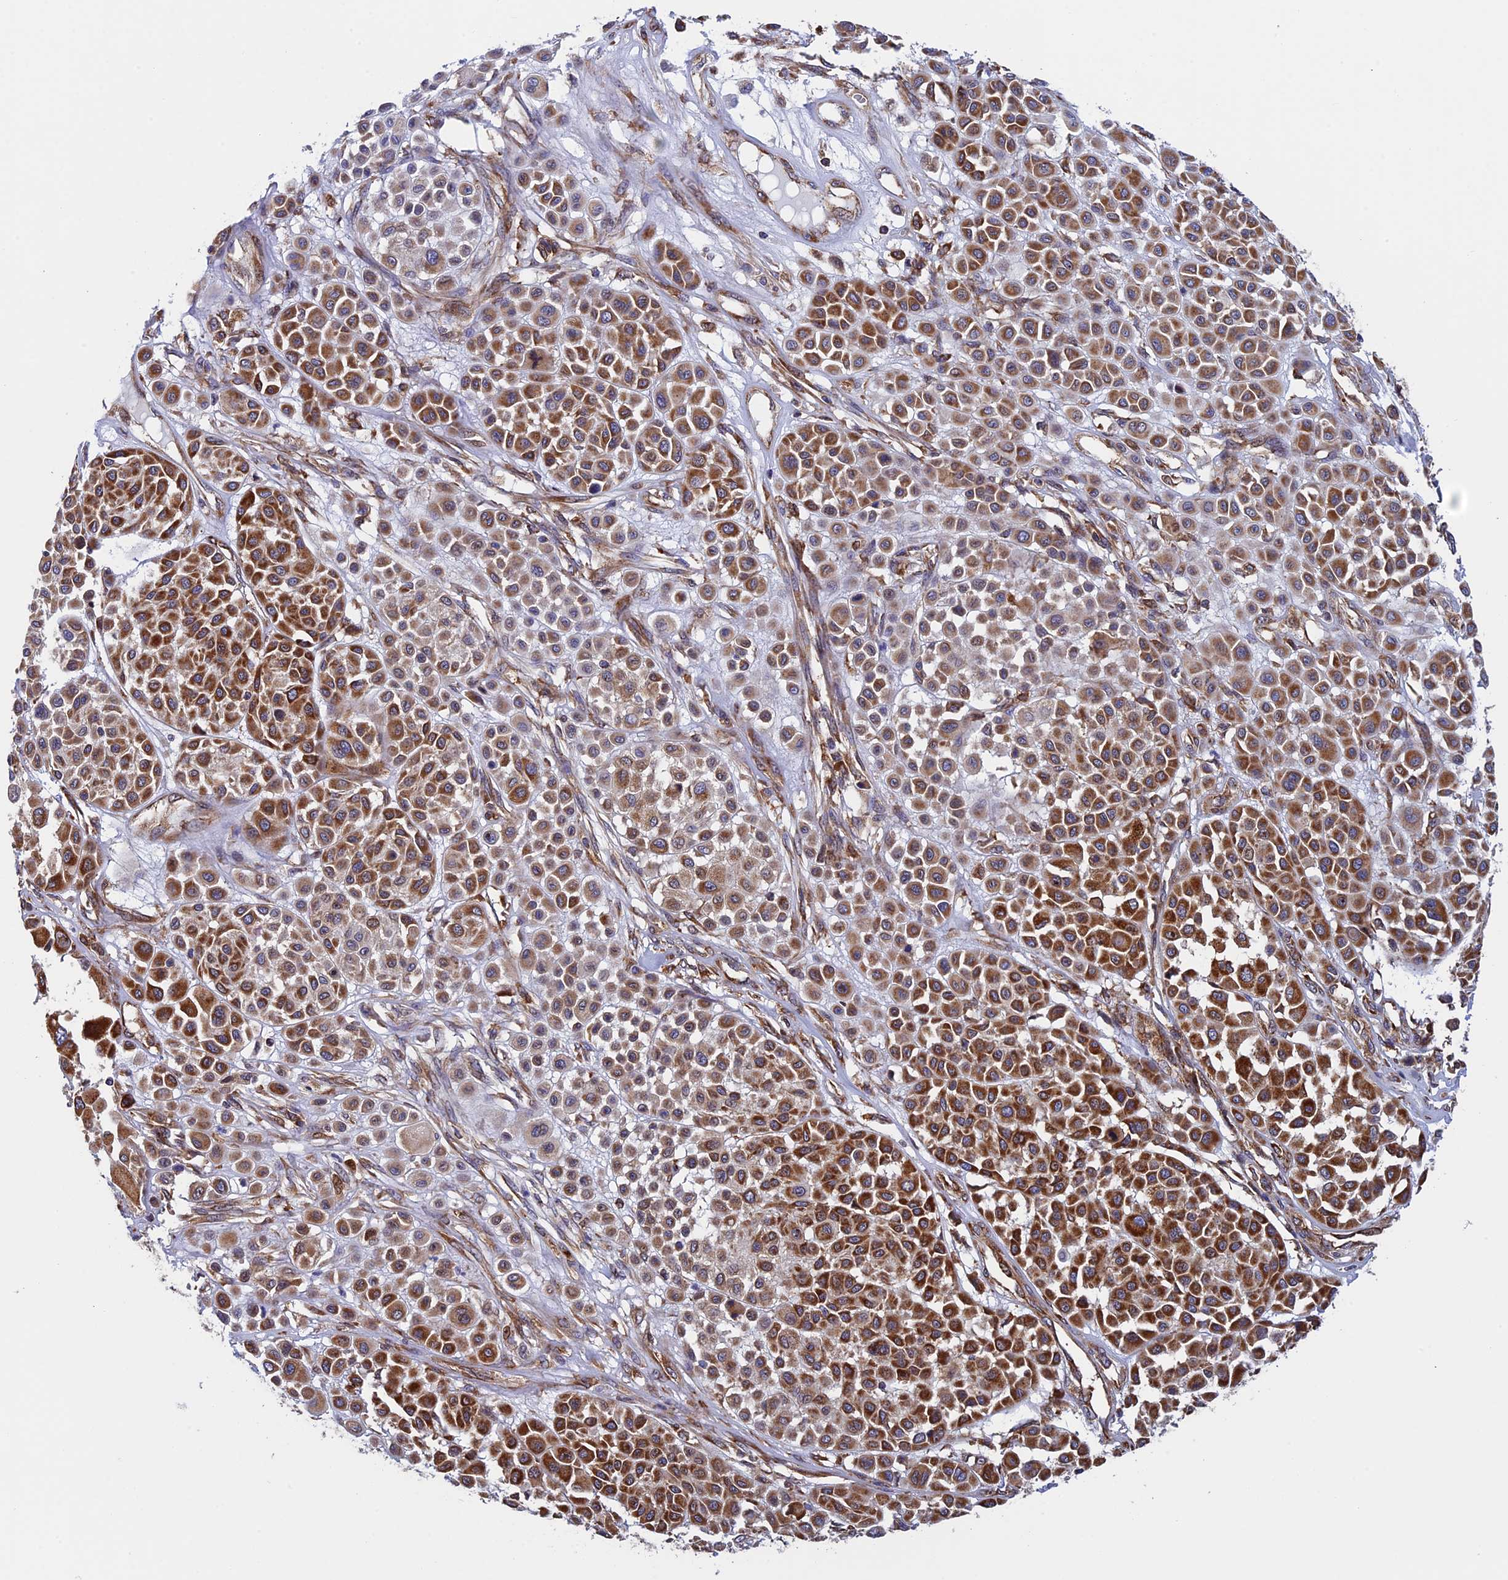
{"staining": {"intensity": "strong", "quantity": ">75%", "location": "cytoplasmic/membranous"}, "tissue": "melanoma", "cell_type": "Tumor cells", "image_type": "cancer", "snomed": [{"axis": "morphology", "description": "Malignant melanoma, Metastatic site"}, {"axis": "topography", "description": "Soft tissue"}], "caption": "This image displays malignant melanoma (metastatic site) stained with immunohistochemistry to label a protein in brown. The cytoplasmic/membranous of tumor cells show strong positivity for the protein. Nuclei are counter-stained blue.", "gene": "SLC9A5", "patient": {"sex": "male", "age": 41}}